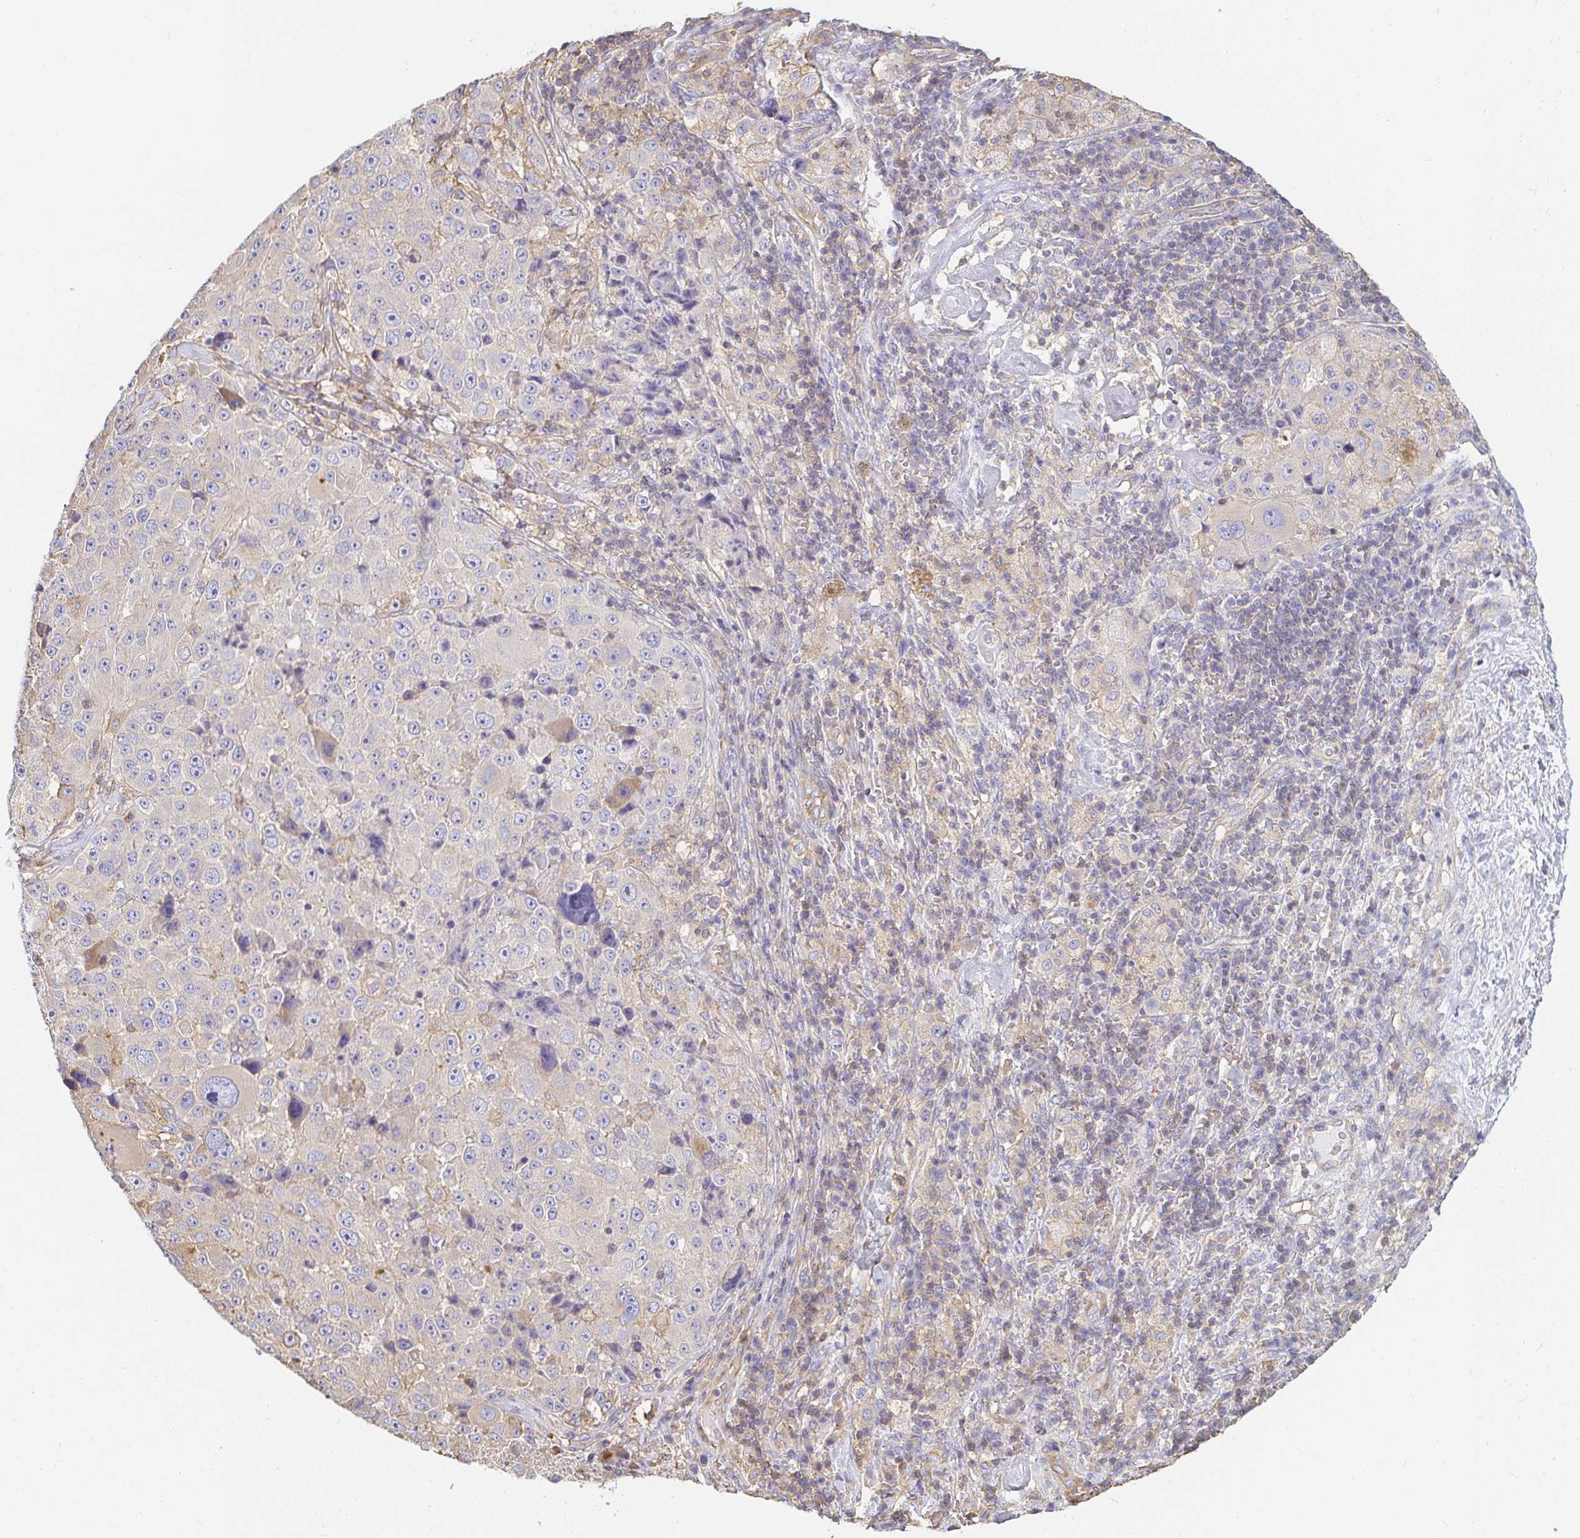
{"staining": {"intensity": "negative", "quantity": "none", "location": "none"}, "tissue": "melanoma", "cell_type": "Tumor cells", "image_type": "cancer", "snomed": [{"axis": "morphology", "description": "Malignant melanoma, Metastatic site"}, {"axis": "topography", "description": "Lymph node"}], "caption": "Immunohistochemistry histopathology image of neoplastic tissue: human malignant melanoma (metastatic site) stained with DAB demonstrates no significant protein staining in tumor cells.", "gene": "TSPAN19", "patient": {"sex": "male", "age": 62}}